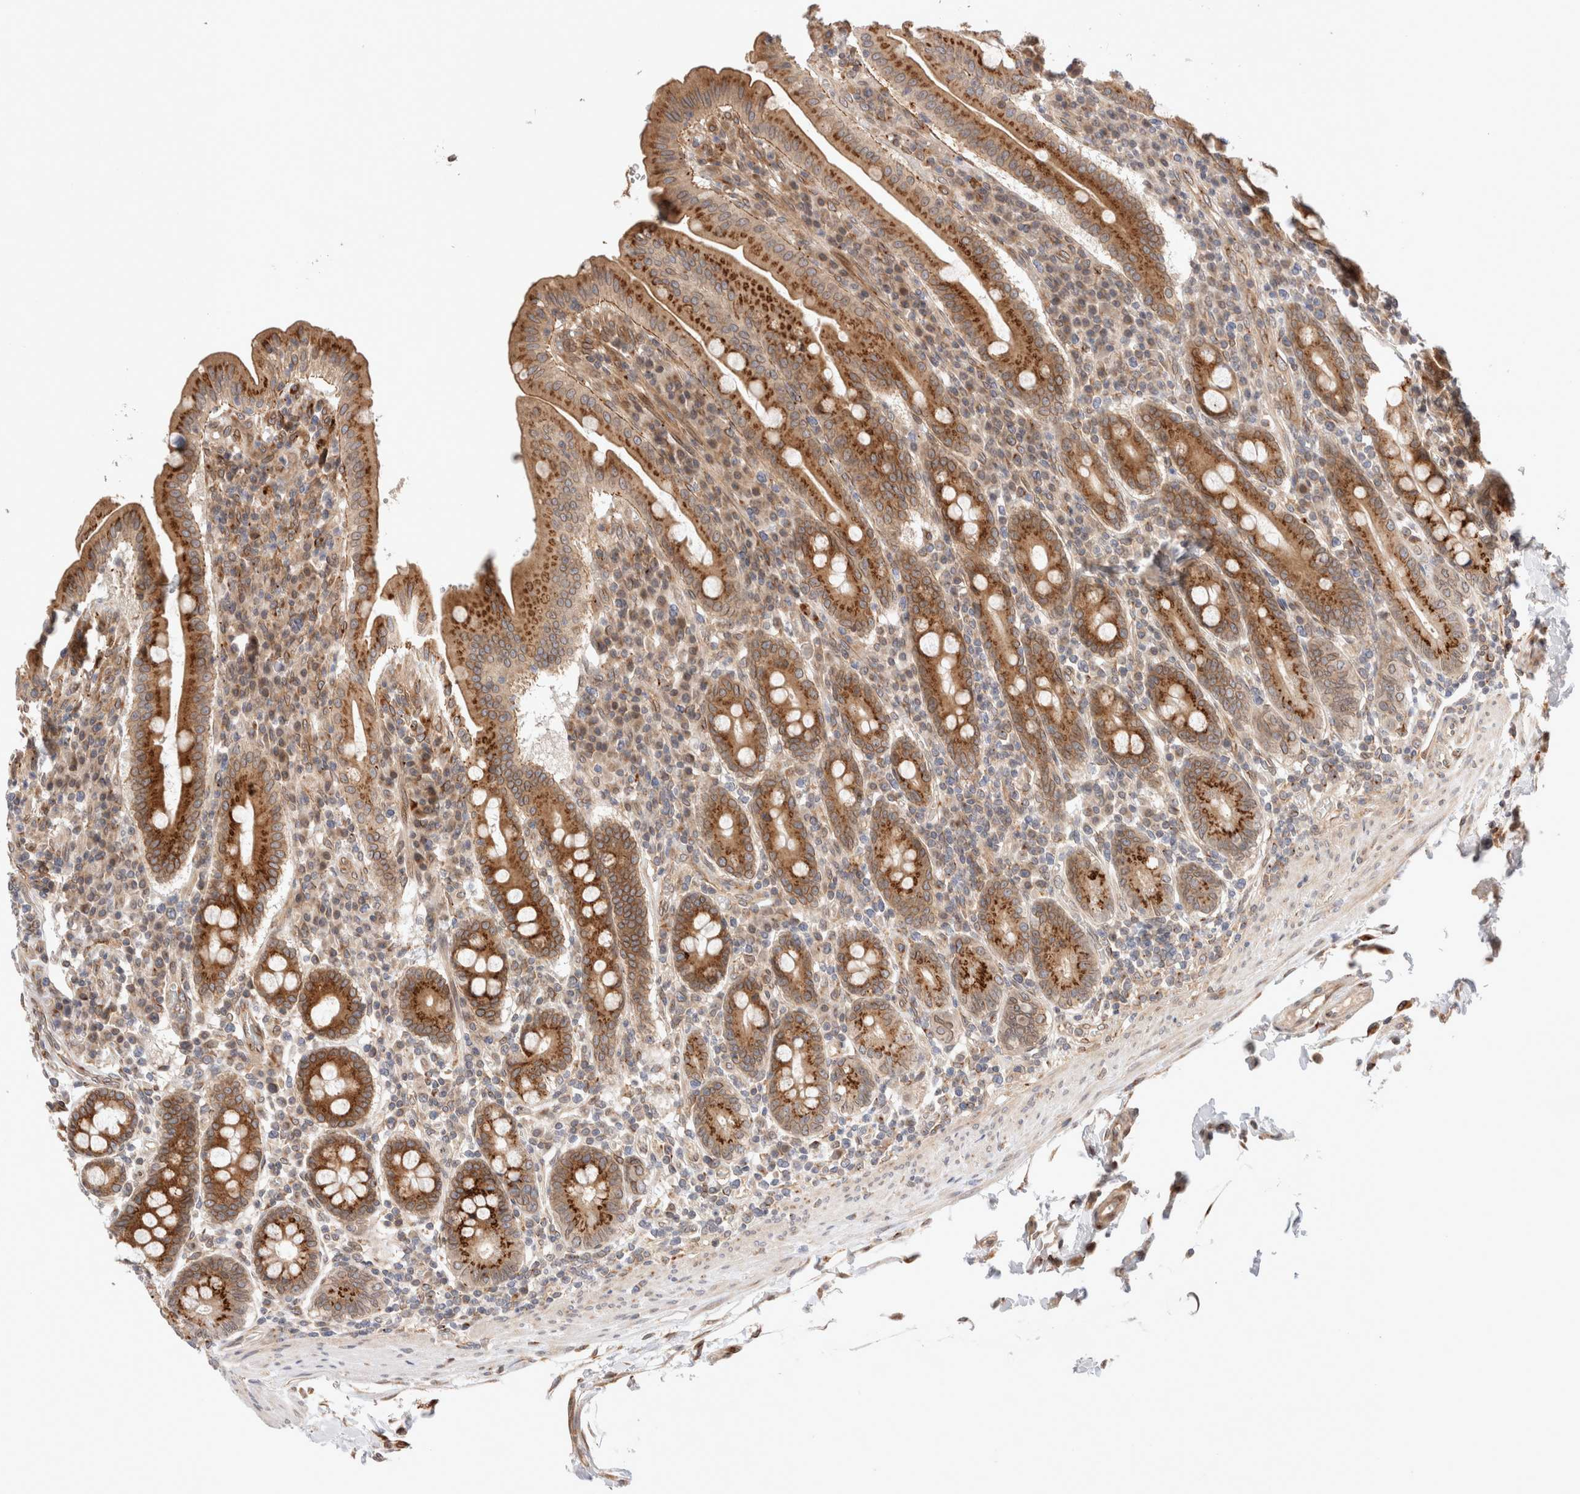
{"staining": {"intensity": "strong", "quantity": ">75%", "location": "cytoplasmic/membranous"}, "tissue": "duodenum", "cell_type": "Glandular cells", "image_type": "normal", "snomed": [{"axis": "morphology", "description": "Normal tissue, NOS"}, {"axis": "morphology", "description": "Adenocarcinoma, NOS"}, {"axis": "topography", "description": "Pancreas"}, {"axis": "topography", "description": "Duodenum"}], "caption": "Unremarkable duodenum reveals strong cytoplasmic/membranous expression in about >75% of glandular cells, visualized by immunohistochemistry. (Brightfield microscopy of DAB IHC at high magnification).", "gene": "GCN1", "patient": {"sex": "male", "age": 50}}